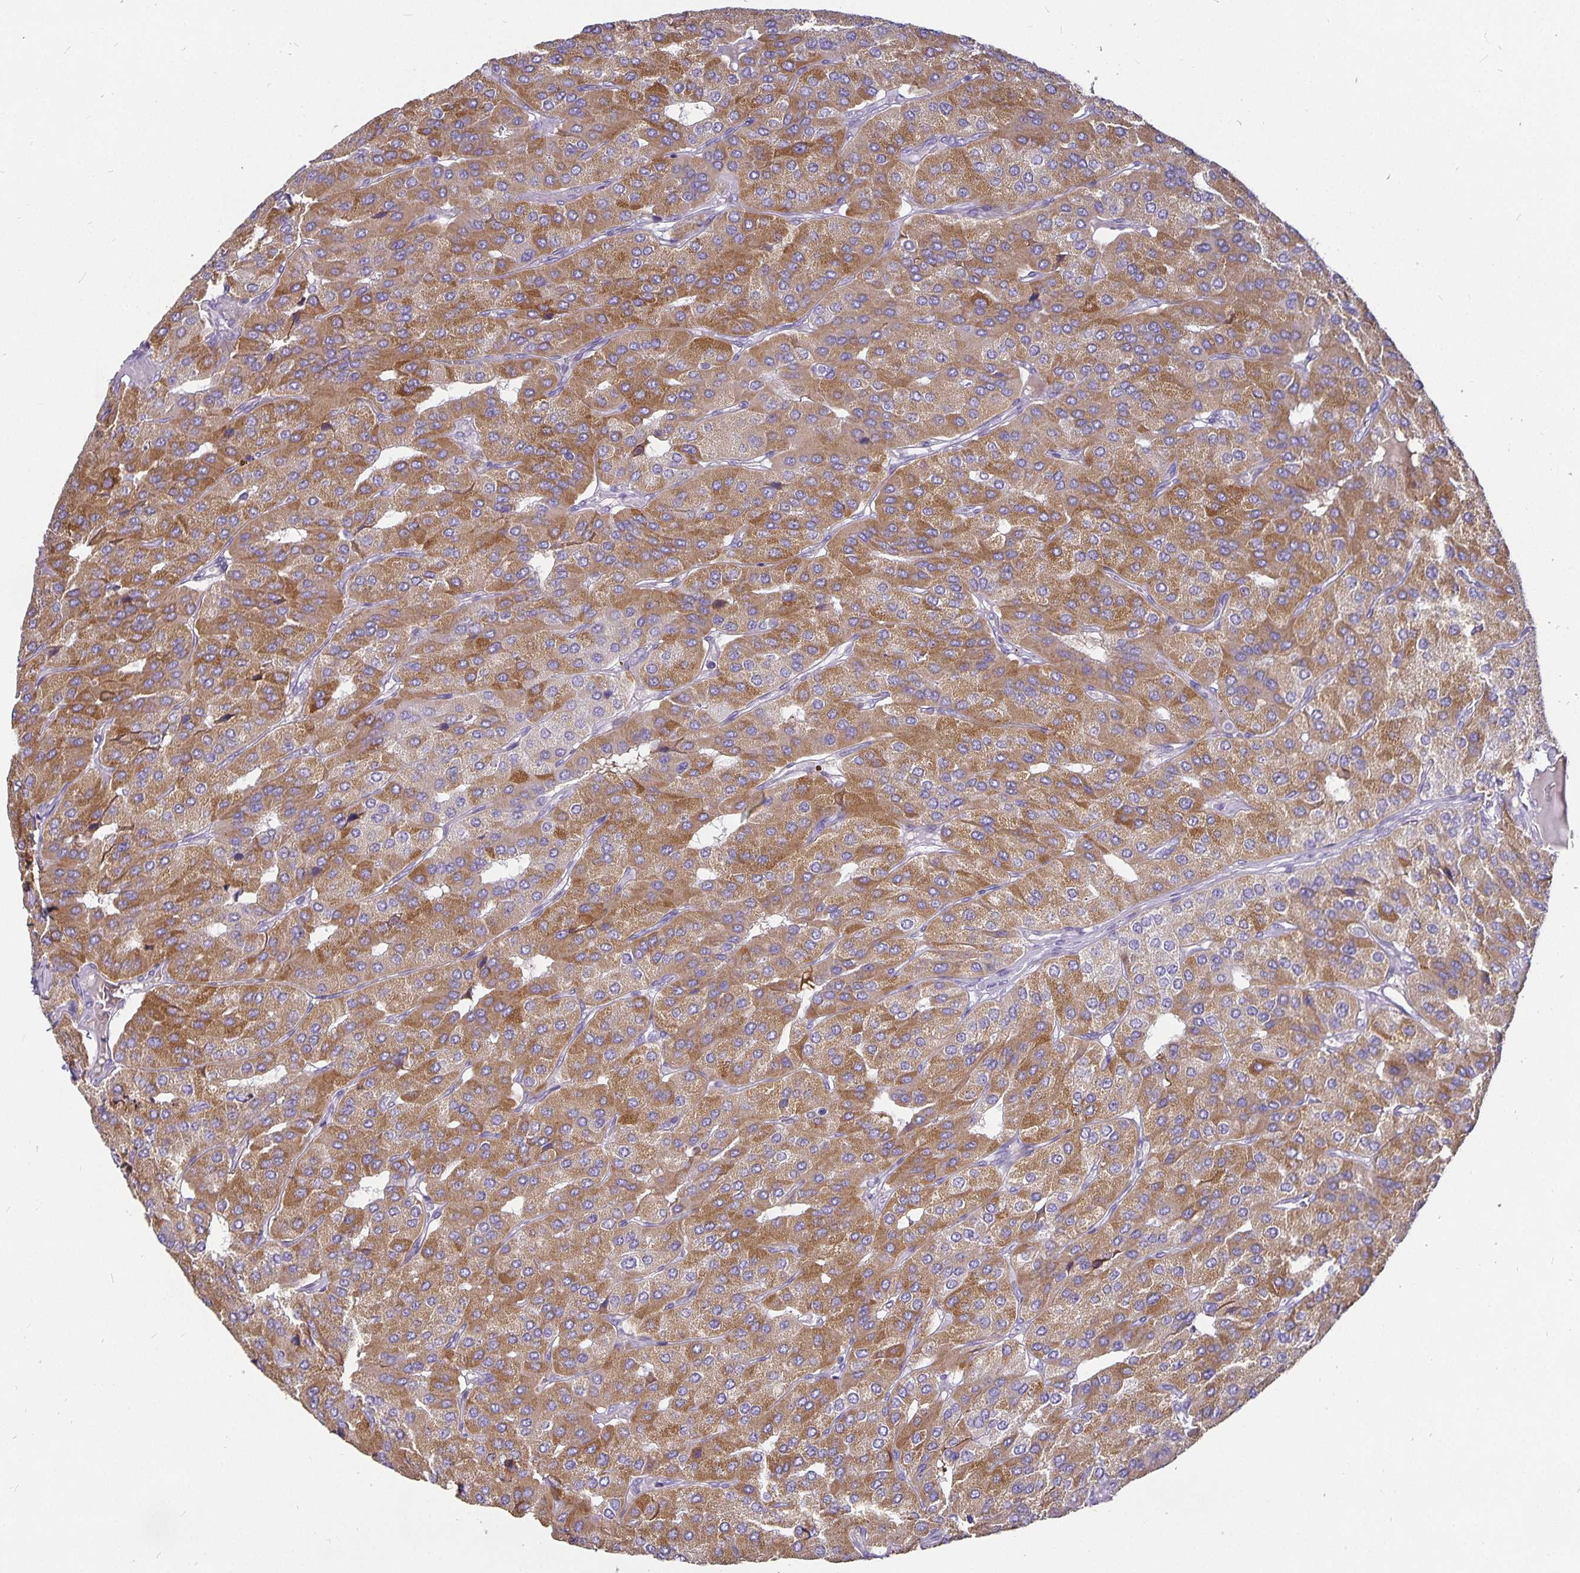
{"staining": {"intensity": "moderate", "quantity": ">75%", "location": "cytoplasmic/membranous"}, "tissue": "parathyroid gland", "cell_type": "Glandular cells", "image_type": "normal", "snomed": [{"axis": "morphology", "description": "Normal tissue, NOS"}, {"axis": "morphology", "description": "Adenoma, NOS"}, {"axis": "topography", "description": "Parathyroid gland"}], "caption": "Immunohistochemistry photomicrograph of unremarkable parathyroid gland stained for a protein (brown), which exhibits medium levels of moderate cytoplasmic/membranous positivity in approximately >75% of glandular cells.", "gene": "CA12", "patient": {"sex": "female", "age": 86}}